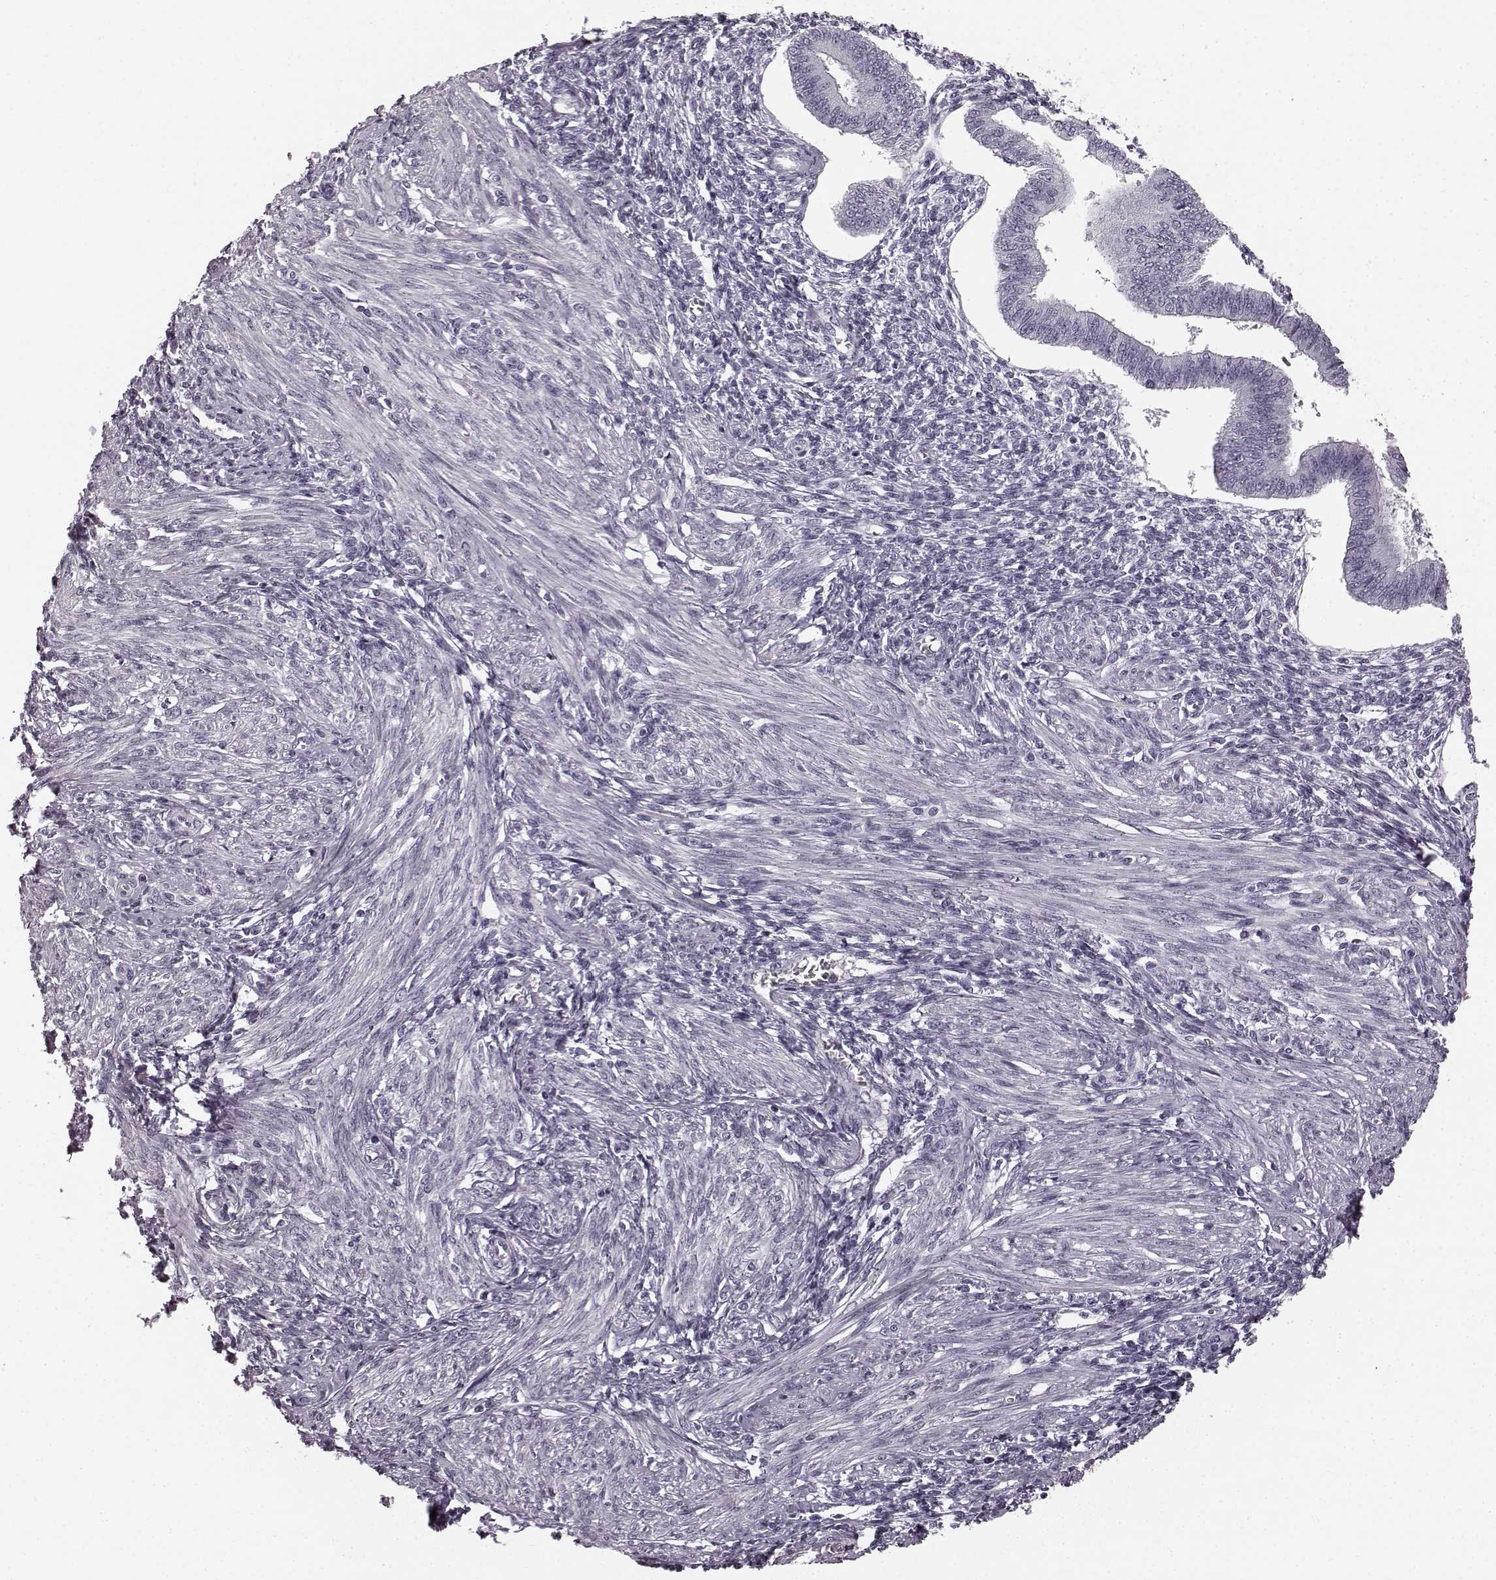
{"staining": {"intensity": "negative", "quantity": "none", "location": "none"}, "tissue": "endometrium", "cell_type": "Cells in endometrial stroma", "image_type": "normal", "snomed": [{"axis": "morphology", "description": "Normal tissue, NOS"}, {"axis": "topography", "description": "Endometrium"}], "caption": "This is a image of immunohistochemistry staining of benign endometrium, which shows no expression in cells in endometrial stroma.", "gene": "TMPRSS15", "patient": {"sex": "female", "age": 42}}